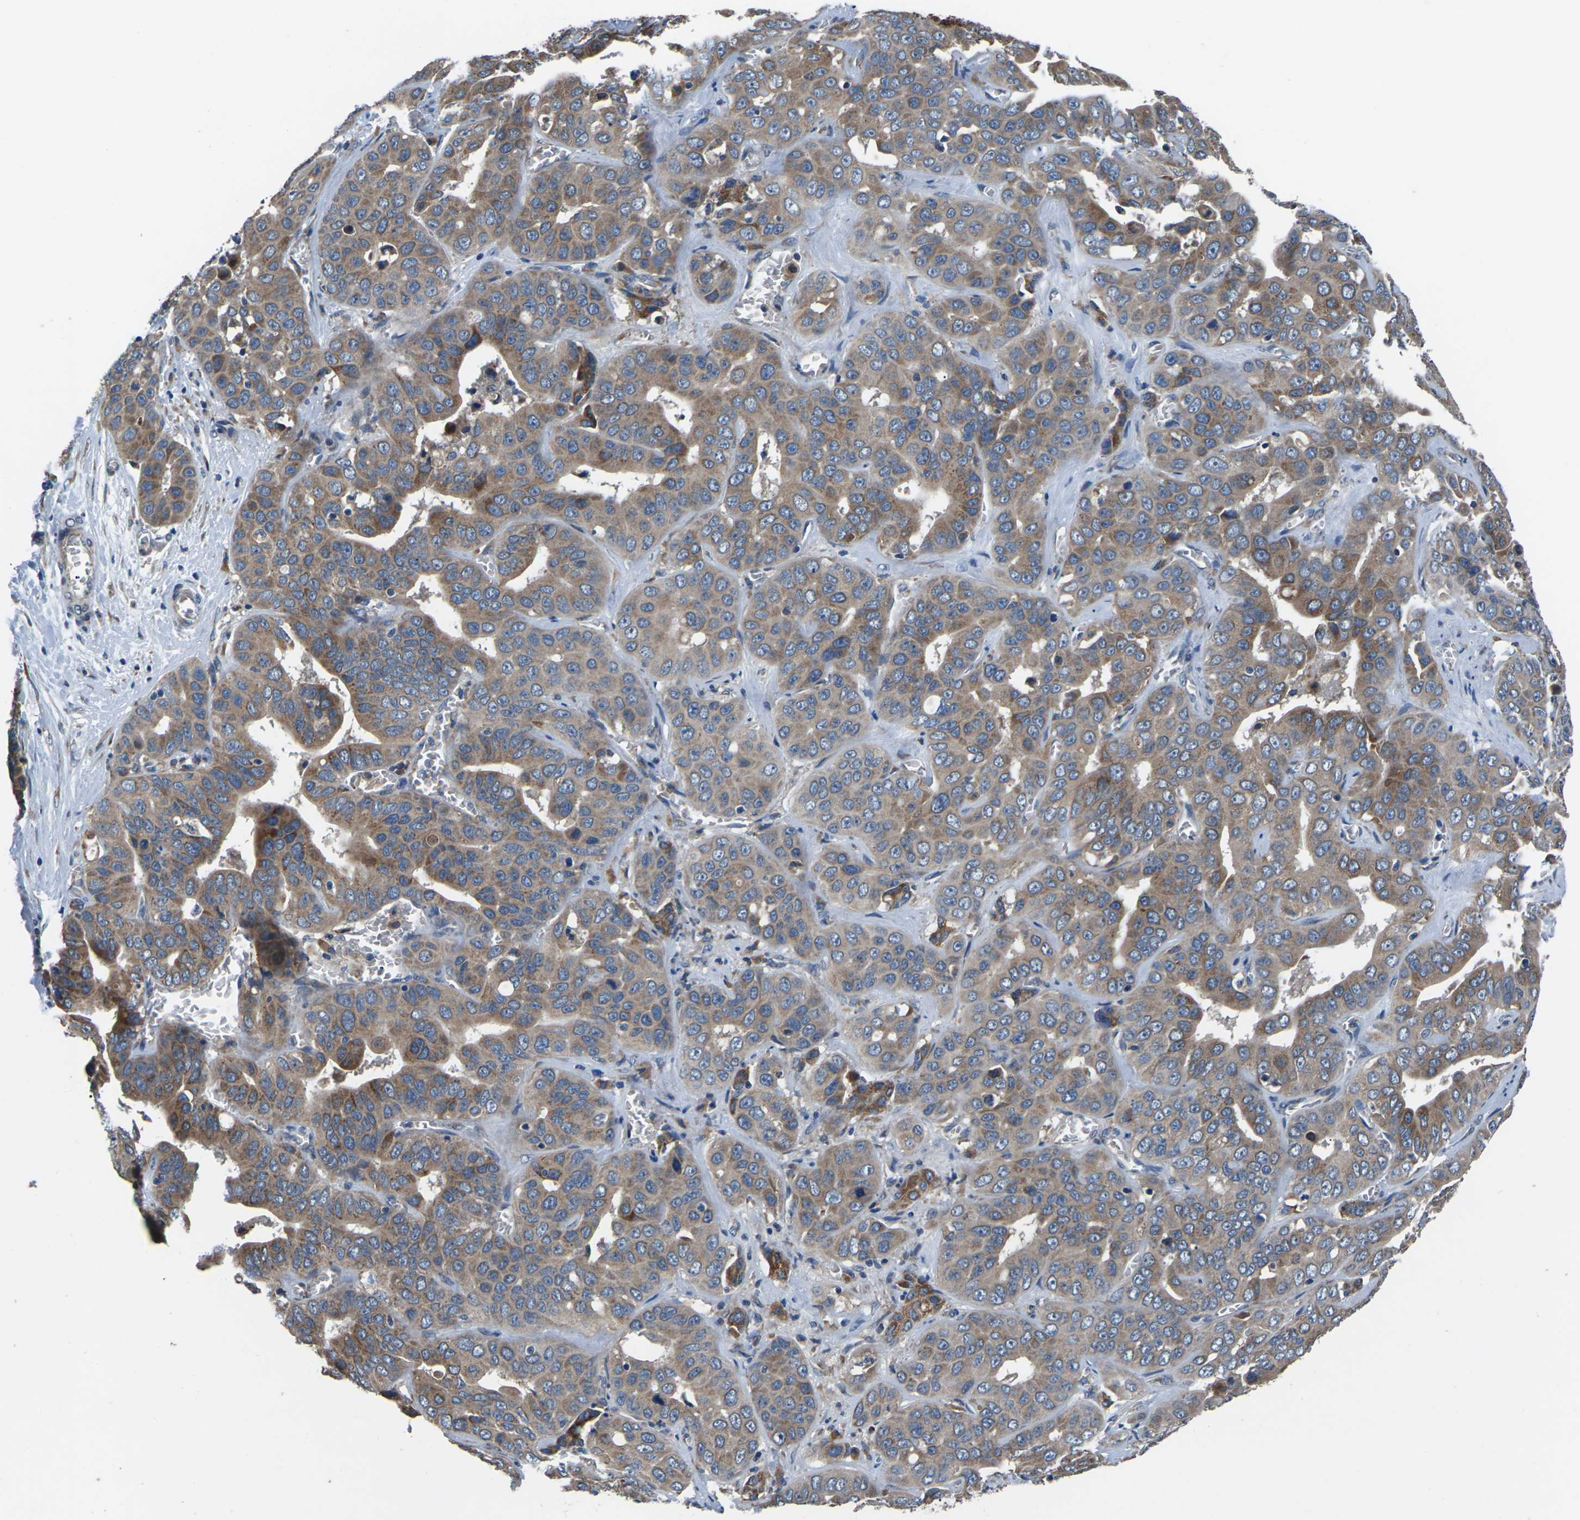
{"staining": {"intensity": "moderate", "quantity": ">75%", "location": "cytoplasmic/membranous"}, "tissue": "liver cancer", "cell_type": "Tumor cells", "image_type": "cancer", "snomed": [{"axis": "morphology", "description": "Cholangiocarcinoma"}, {"axis": "topography", "description": "Liver"}], "caption": "Moderate cytoplasmic/membranous staining for a protein is identified in about >75% of tumor cells of liver cancer using immunohistochemistry (IHC).", "gene": "GABRP", "patient": {"sex": "female", "age": 52}}